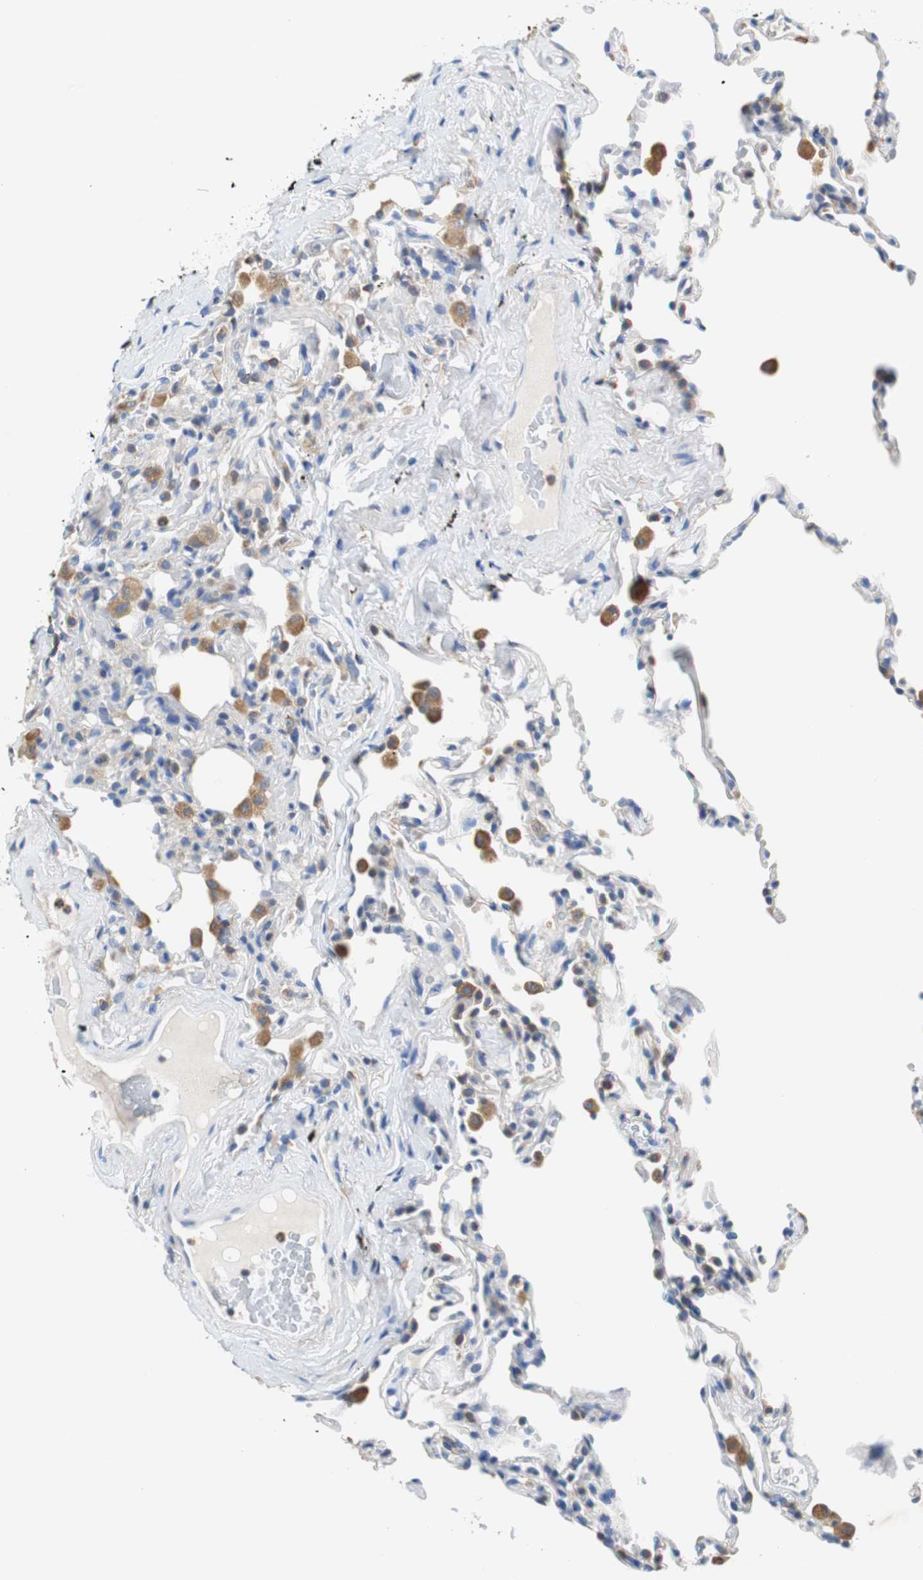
{"staining": {"intensity": "weak", "quantity": "25%-75%", "location": "cytoplasmic/membranous"}, "tissue": "lung", "cell_type": "Alveolar cells", "image_type": "normal", "snomed": [{"axis": "morphology", "description": "Normal tissue, NOS"}, {"axis": "morphology", "description": "Soft tissue tumor metastatic"}, {"axis": "topography", "description": "Lung"}], "caption": "This is an image of immunohistochemistry (IHC) staining of normal lung, which shows weak staining in the cytoplasmic/membranous of alveolar cells.", "gene": "VAMP8", "patient": {"sex": "male", "age": 59}}